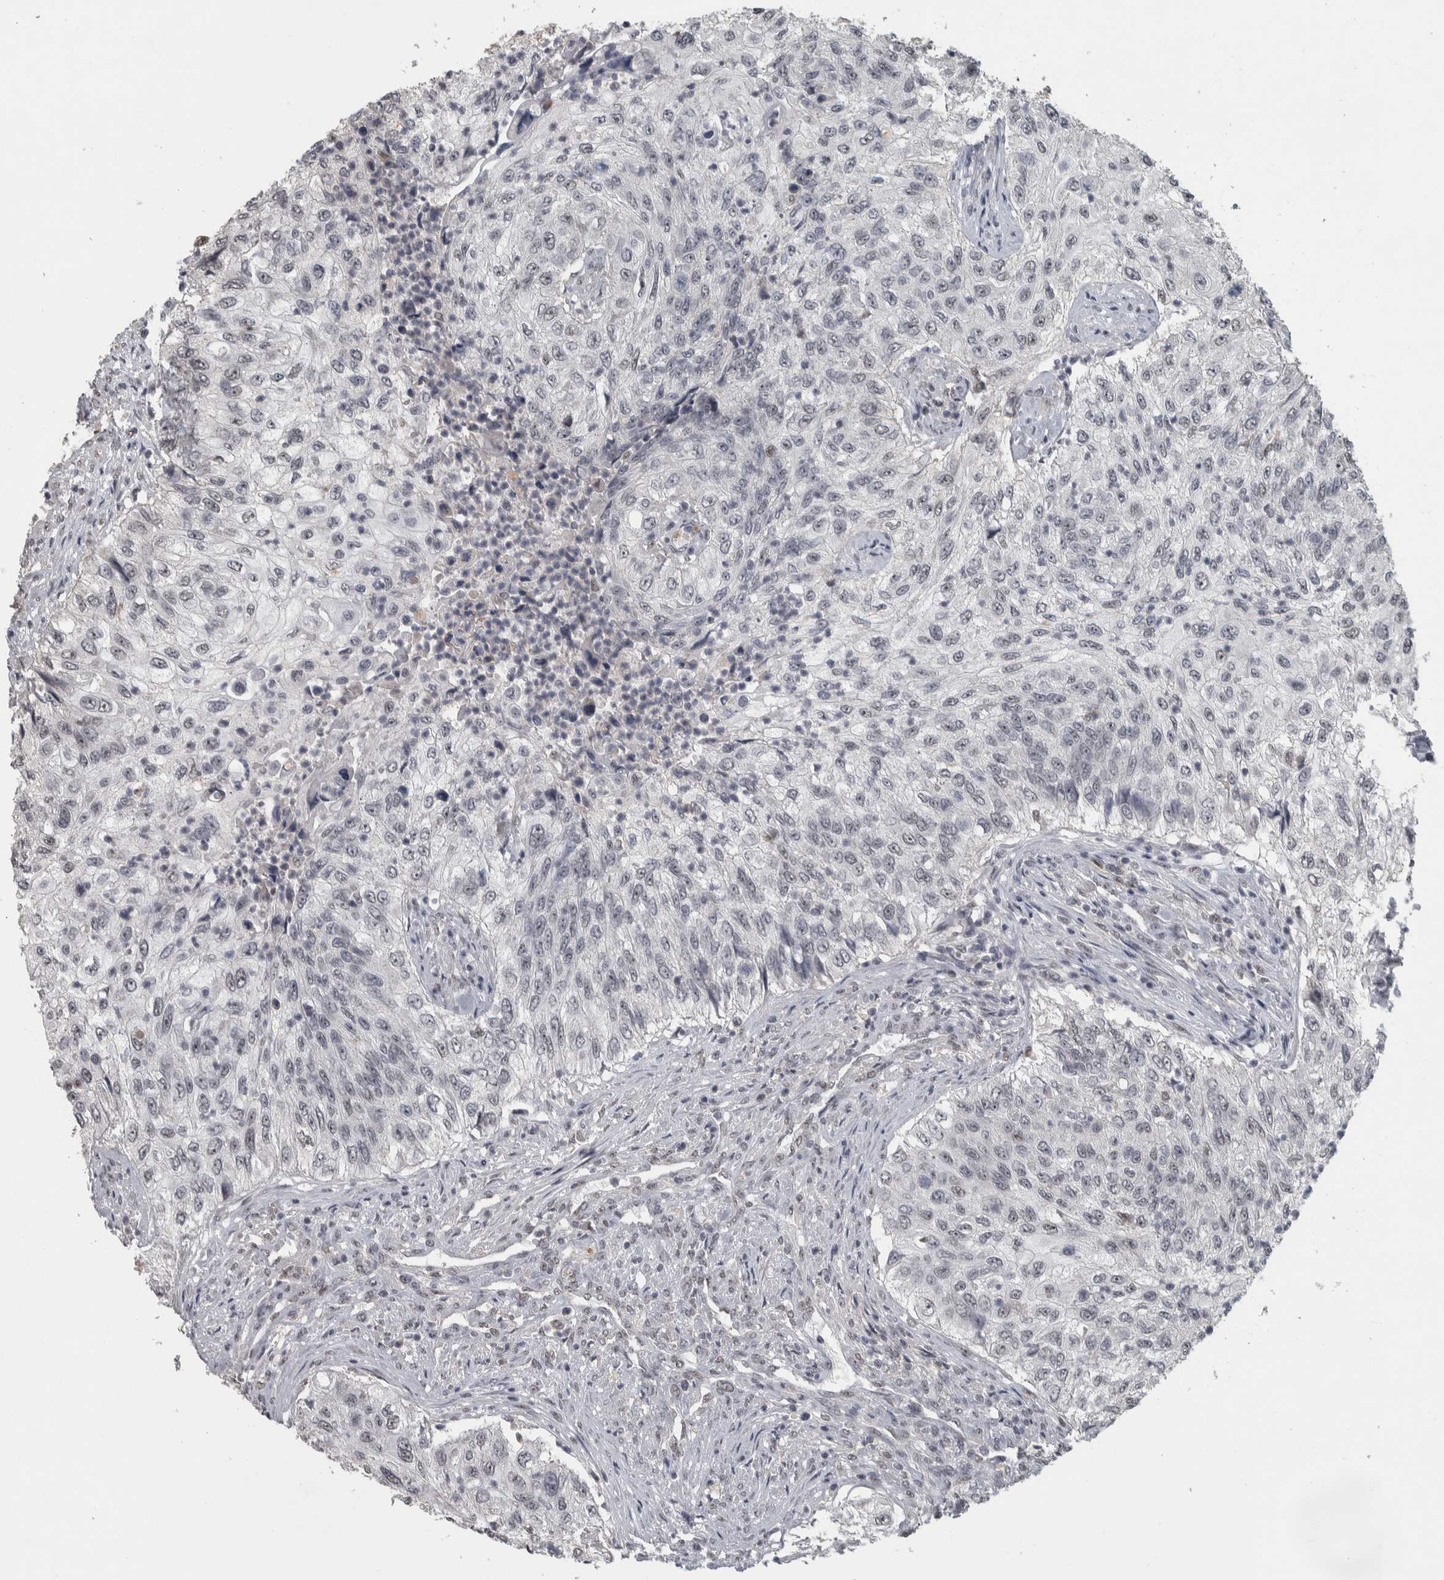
{"staining": {"intensity": "negative", "quantity": "none", "location": "none"}, "tissue": "urothelial cancer", "cell_type": "Tumor cells", "image_type": "cancer", "snomed": [{"axis": "morphology", "description": "Urothelial carcinoma, High grade"}, {"axis": "topography", "description": "Urinary bladder"}], "caption": "High power microscopy photomicrograph of an immunohistochemistry histopathology image of urothelial cancer, revealing no significant expression in tumor cells.", "gene": "DDX42", "patient": {"sex": "female", "age": 60}}